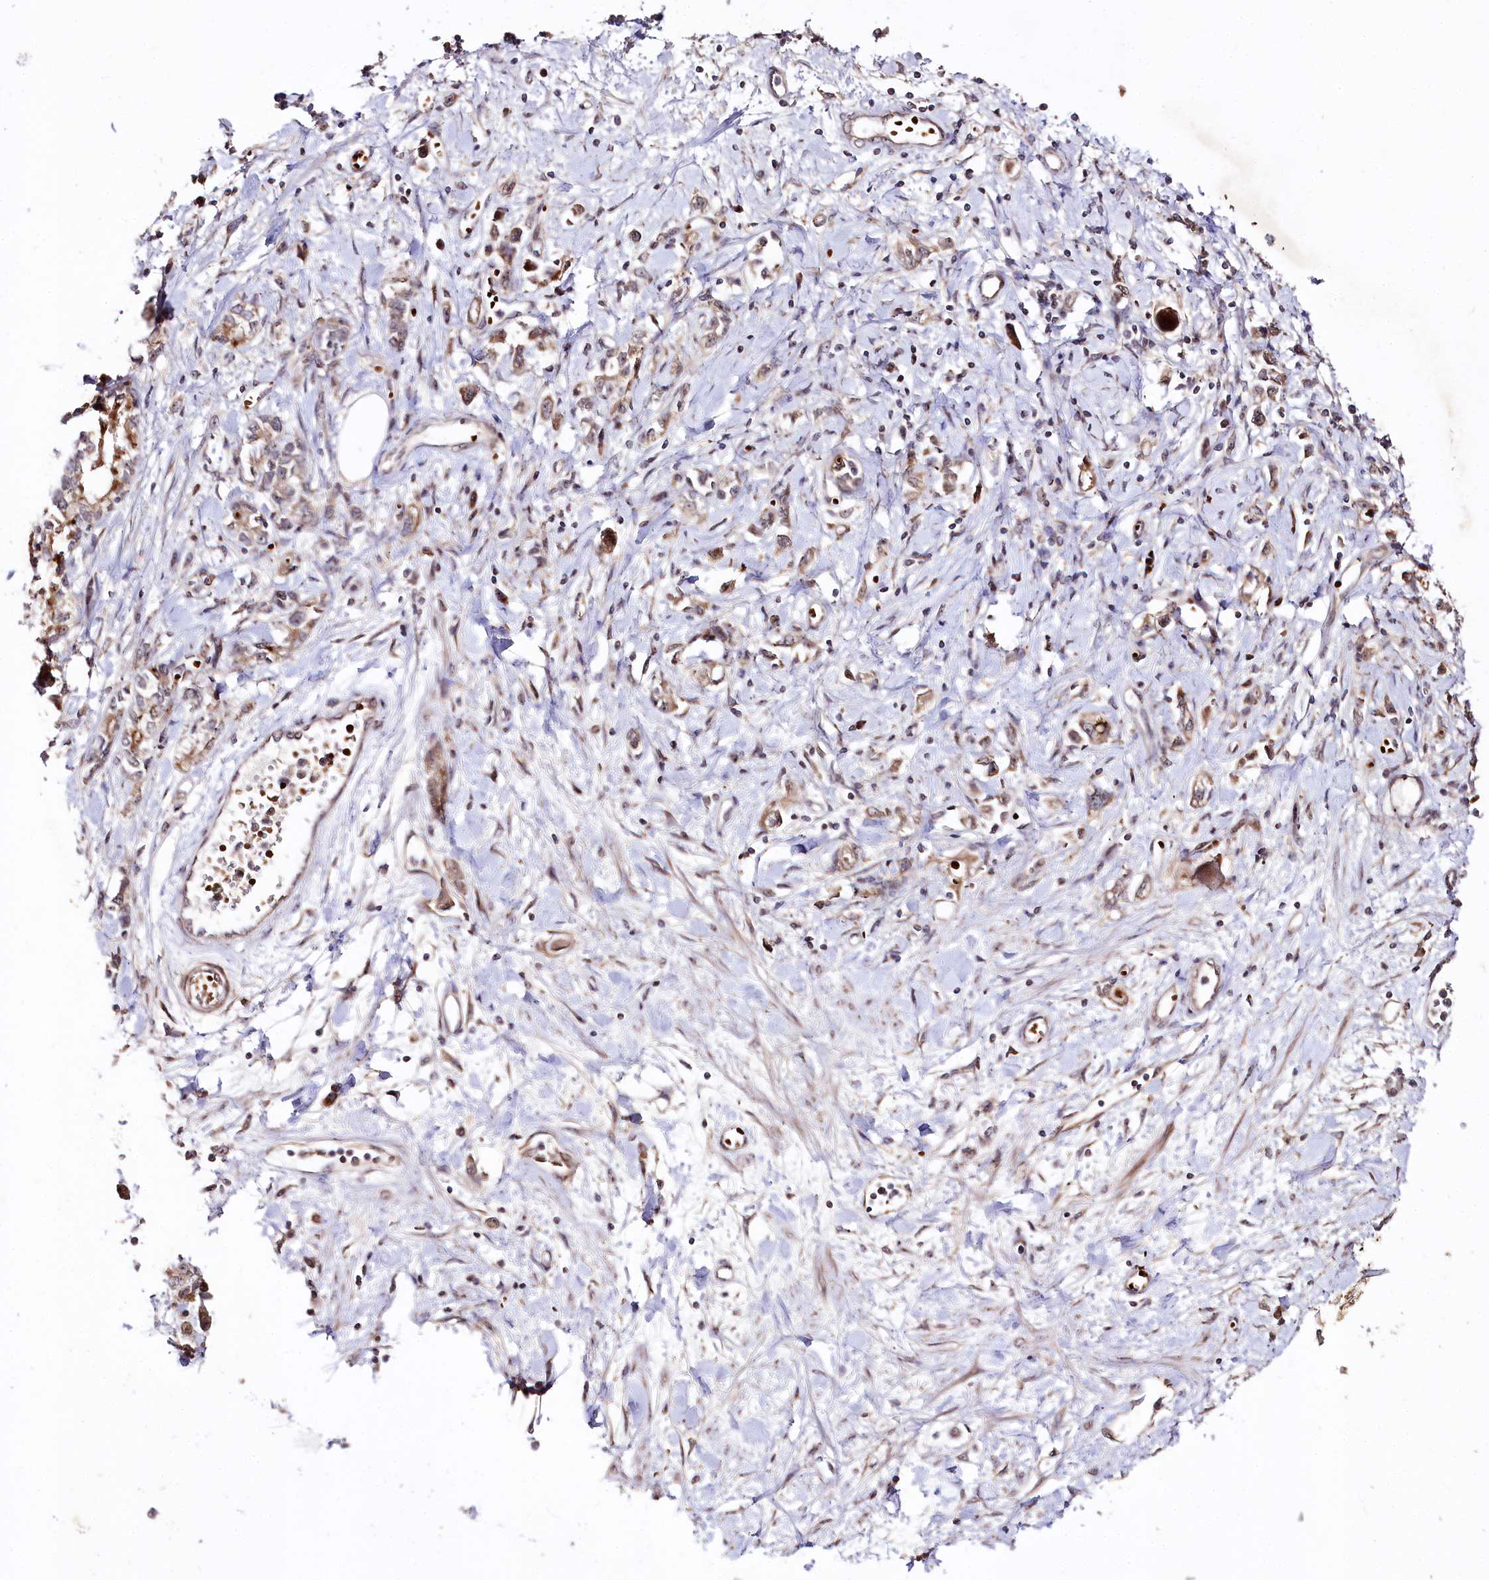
{"staining": {"intensity": "moderate", "quantity": "25%-75%", "location": "cytoplasmic/membranous"}, "tissue": "stomach cancer", "cell_type": "Tumor cells", "image_type": "cancer", "snomed": [{"axis": "morphology", "description": "Adenocarcinoma, NOS"}, {"axis": "topography", "description": "Stomach"}], "caption": "High-power microscopy captured an IHC image of stomach cancer (adenocarcinoma), revealing moderate cytoplasmic/membranous positivity in about 25%-75% of tumor cells. The staining was performed using DAB (3,3'-diaminobenzidine) to visualize the protein expression in brown, while the nuclei were stained in blue with hematoxylin (Magnification: 20x).", "gene": "DMP1", "patient": {"sex": "female", "age": 76}}